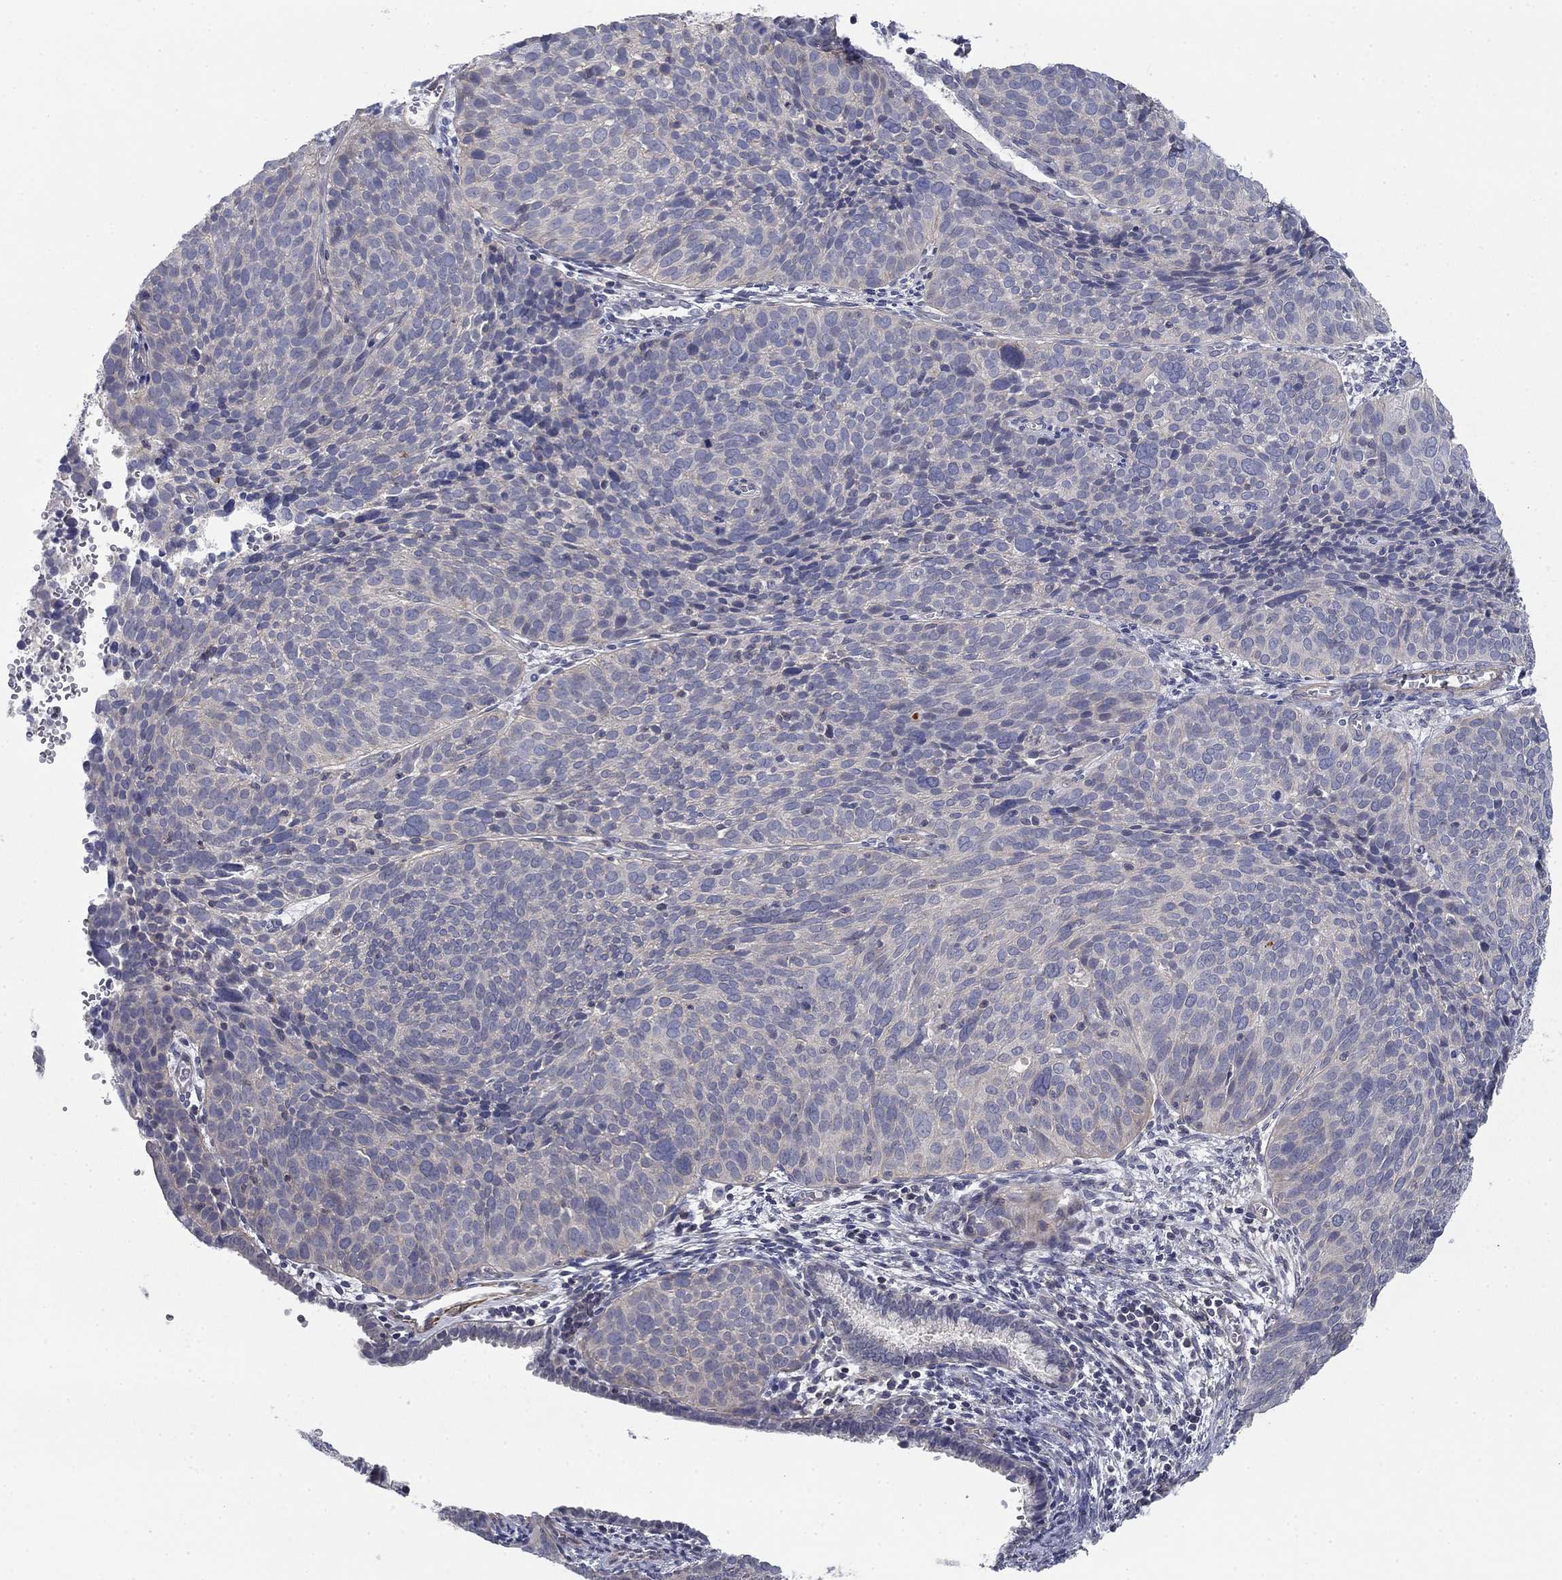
{"staining": {"intensity": "negative", "quantity": "none", "location": "none"}, "tissue": "cervical cancer", "cell_type": "Tumor cells", "image_type": "cancer", "snomed": [{"axis": "morphology", "description": "Squamous cell carcinoma, NOS"}, {"axis": "topography", "description": "Cervix"}], "caption": "This is a histopathology image of immunohistochemistry staining of cervical squamous cell carcinoma, which shows no positivity in tumor cells. Brightfield microscopy of IHC stained with DAB (3,3'-diaminobenzidine) (brown) and hematoxylin (blue), captured at high magnification.", "gene": "GRK7", "patient": {"sex": "female", "age": 39}}